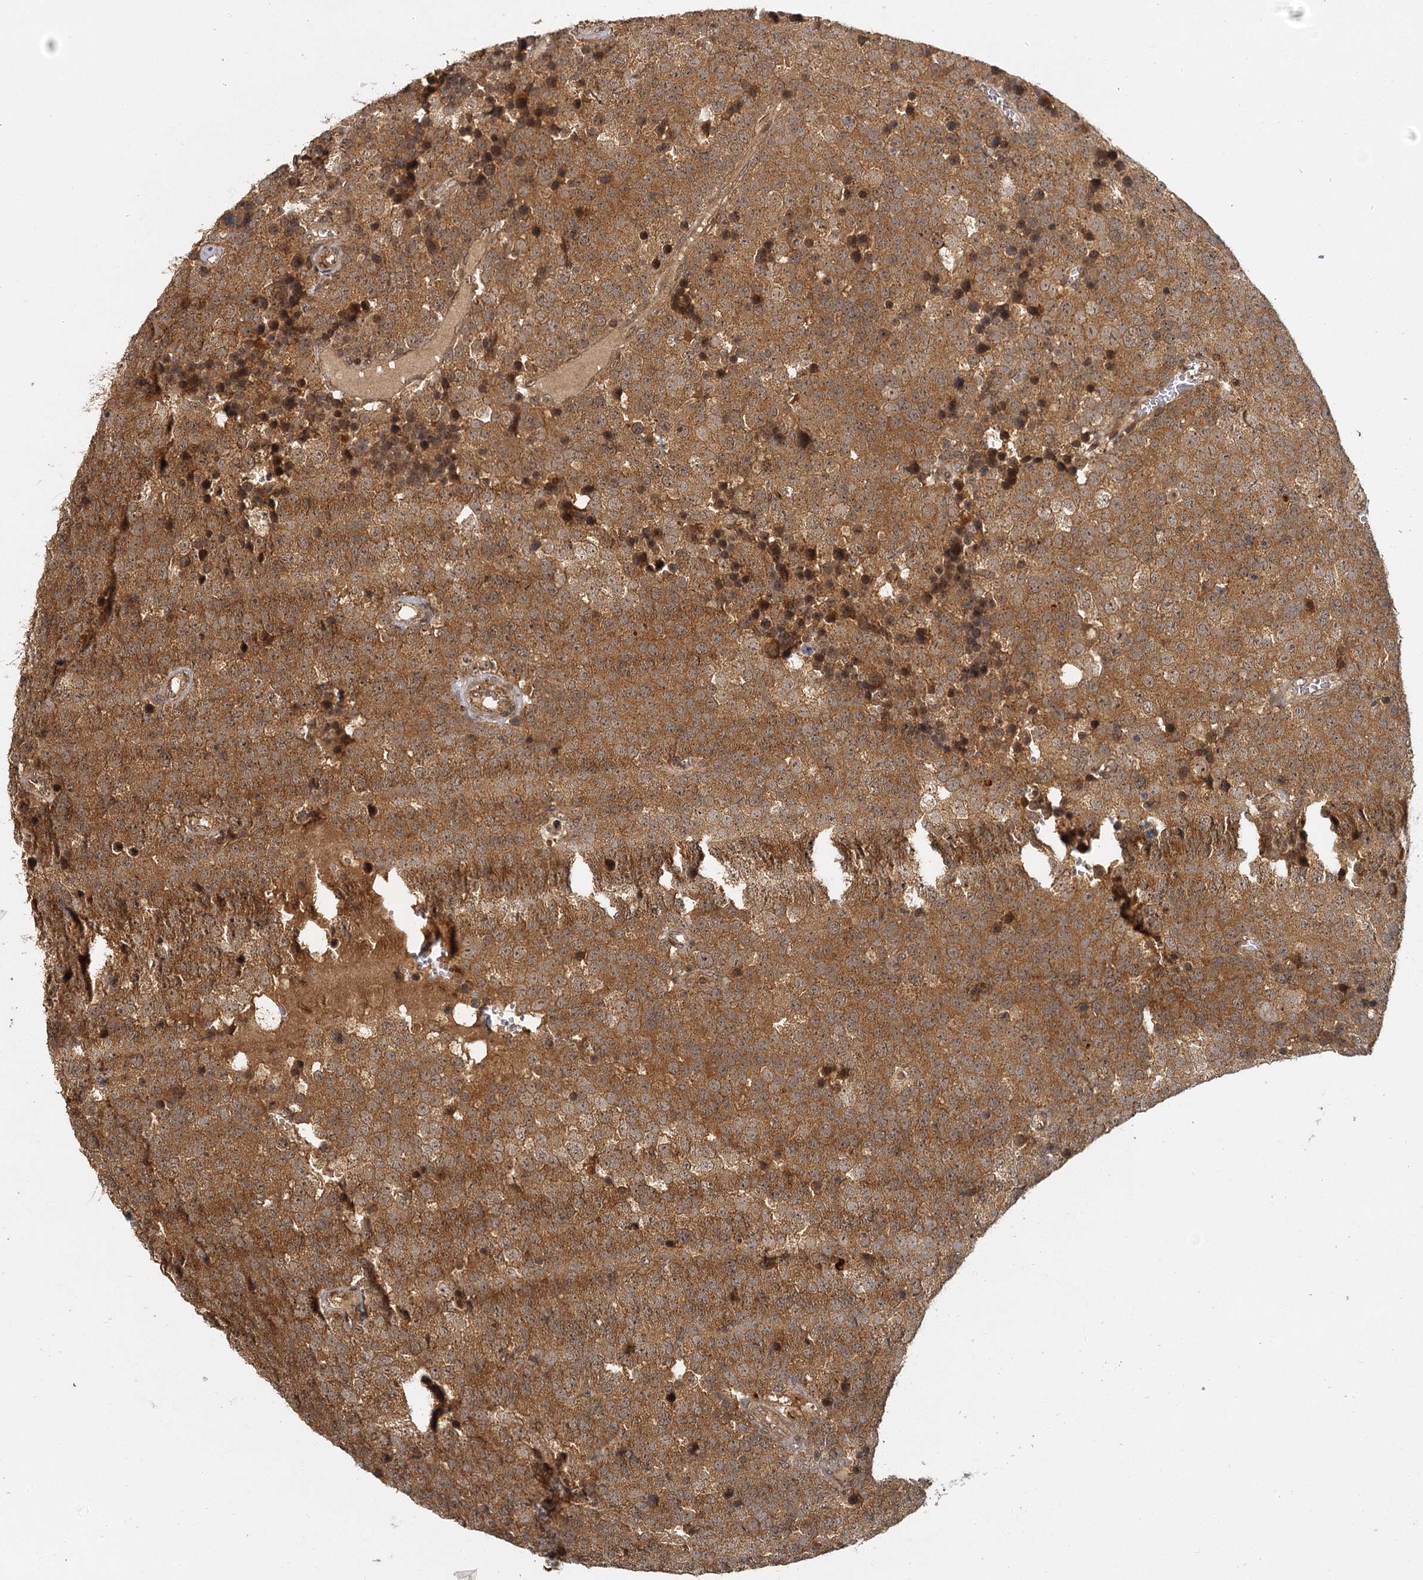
{"staining": {"intensity": "moderate", "quantity": ">75%", "location": "cytoplasmic/membranous,nuclear"}, "tissue": "testis cancer", "cell_type": "Tumor cells", "image_type": "cancer", "snomed": [{"axis": "morphology", "description": "Seminoma, NOS"}, {"axis": "topography", "description": "Testis"}], "caption": "DAB immunohistochemical staining of testis cancer displays moderate cytoplasmic/membranous and nuclear protein positivity in about >75% of tumor cells.", "gene": "ZNF549", "patient": {"sex": "male", "age": 71}}